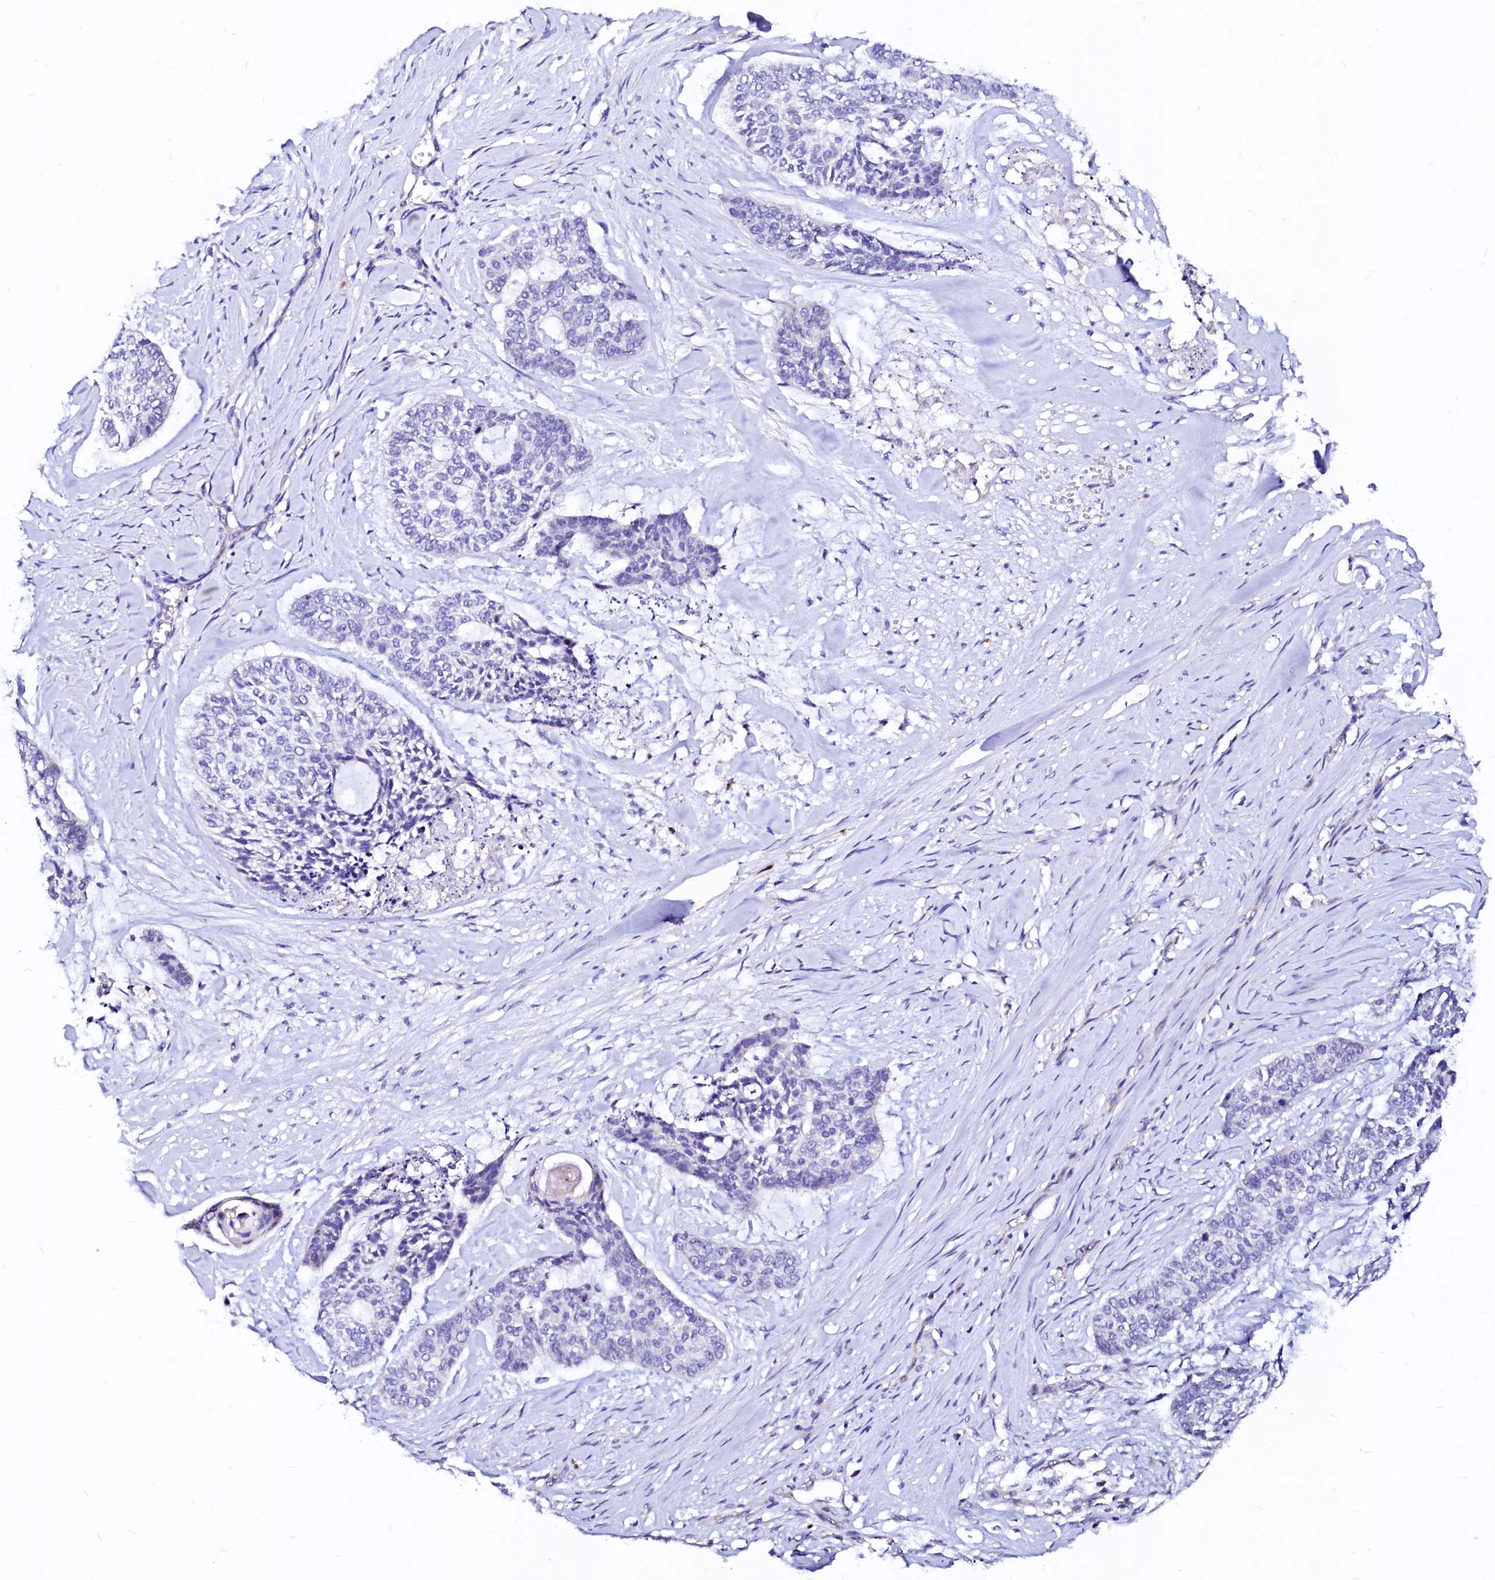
{"staining": {"intensity": "negative", "quantity": "none", "location": "none"}, "tissue": "skin cancer", "cell_type": "Tumor cells", "image_type": "cancer", "snomed": [{"axis": "morphology", "description": "Basal cell carcinoma"}, {"axis": "topography", "description": "Skin"}], "caption": "Protein analysis of skin cancer demonstrates no significant expression in tumor cells.", "gene": "RAB27A", "patient": {"sex": "female", "age": 64}}